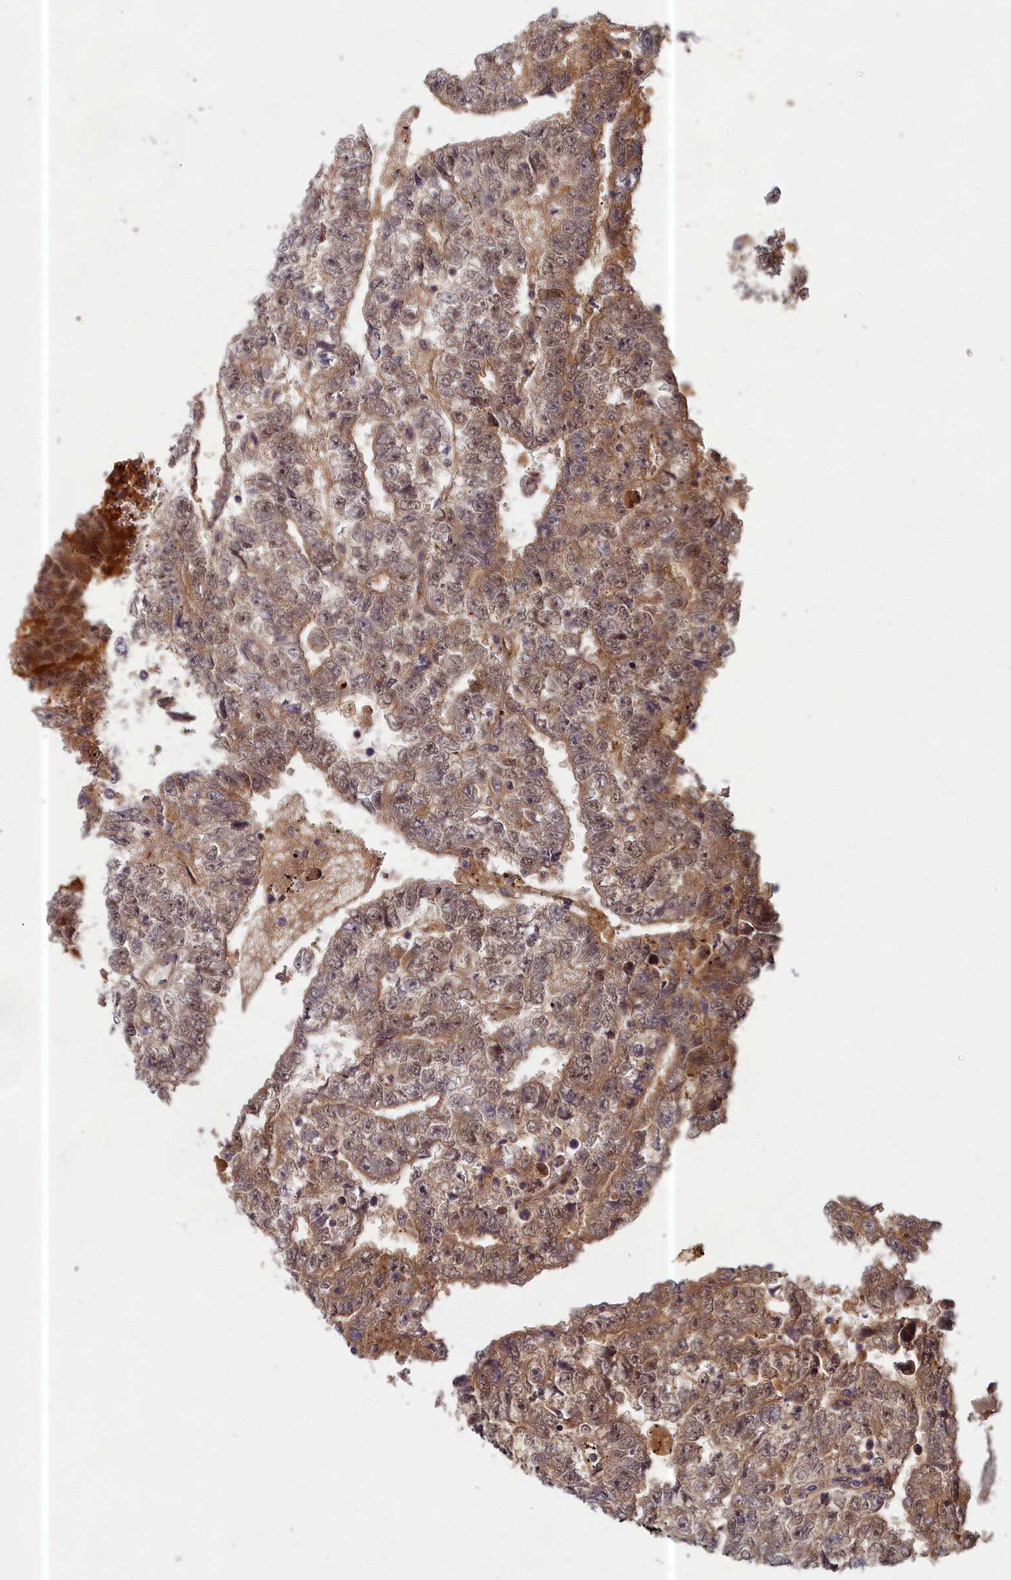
{"staining": {"intensity": "moderate", "quantity": ">75%", "location": "cytoplasmic/membranous,nuclear"}, "tissue": "testis cancer", "cell_type": "Tumor cells", "image_type": "cancer", "snomed": [{"axis": "morphology", "description": "Carcinoma, Embryonal, NOS"}, {"axis": "topography", "description": "Testis"}], "caption": "Approximately >75% of tumor cells in embryonal carcinoma (testis) reveal moderate cytoplasmic/membranous and nuclear protein staining as visualized by brown immunohistochemical staining.", "gene": "EARS2", "patient": {"sex": "male", "age": 25}}